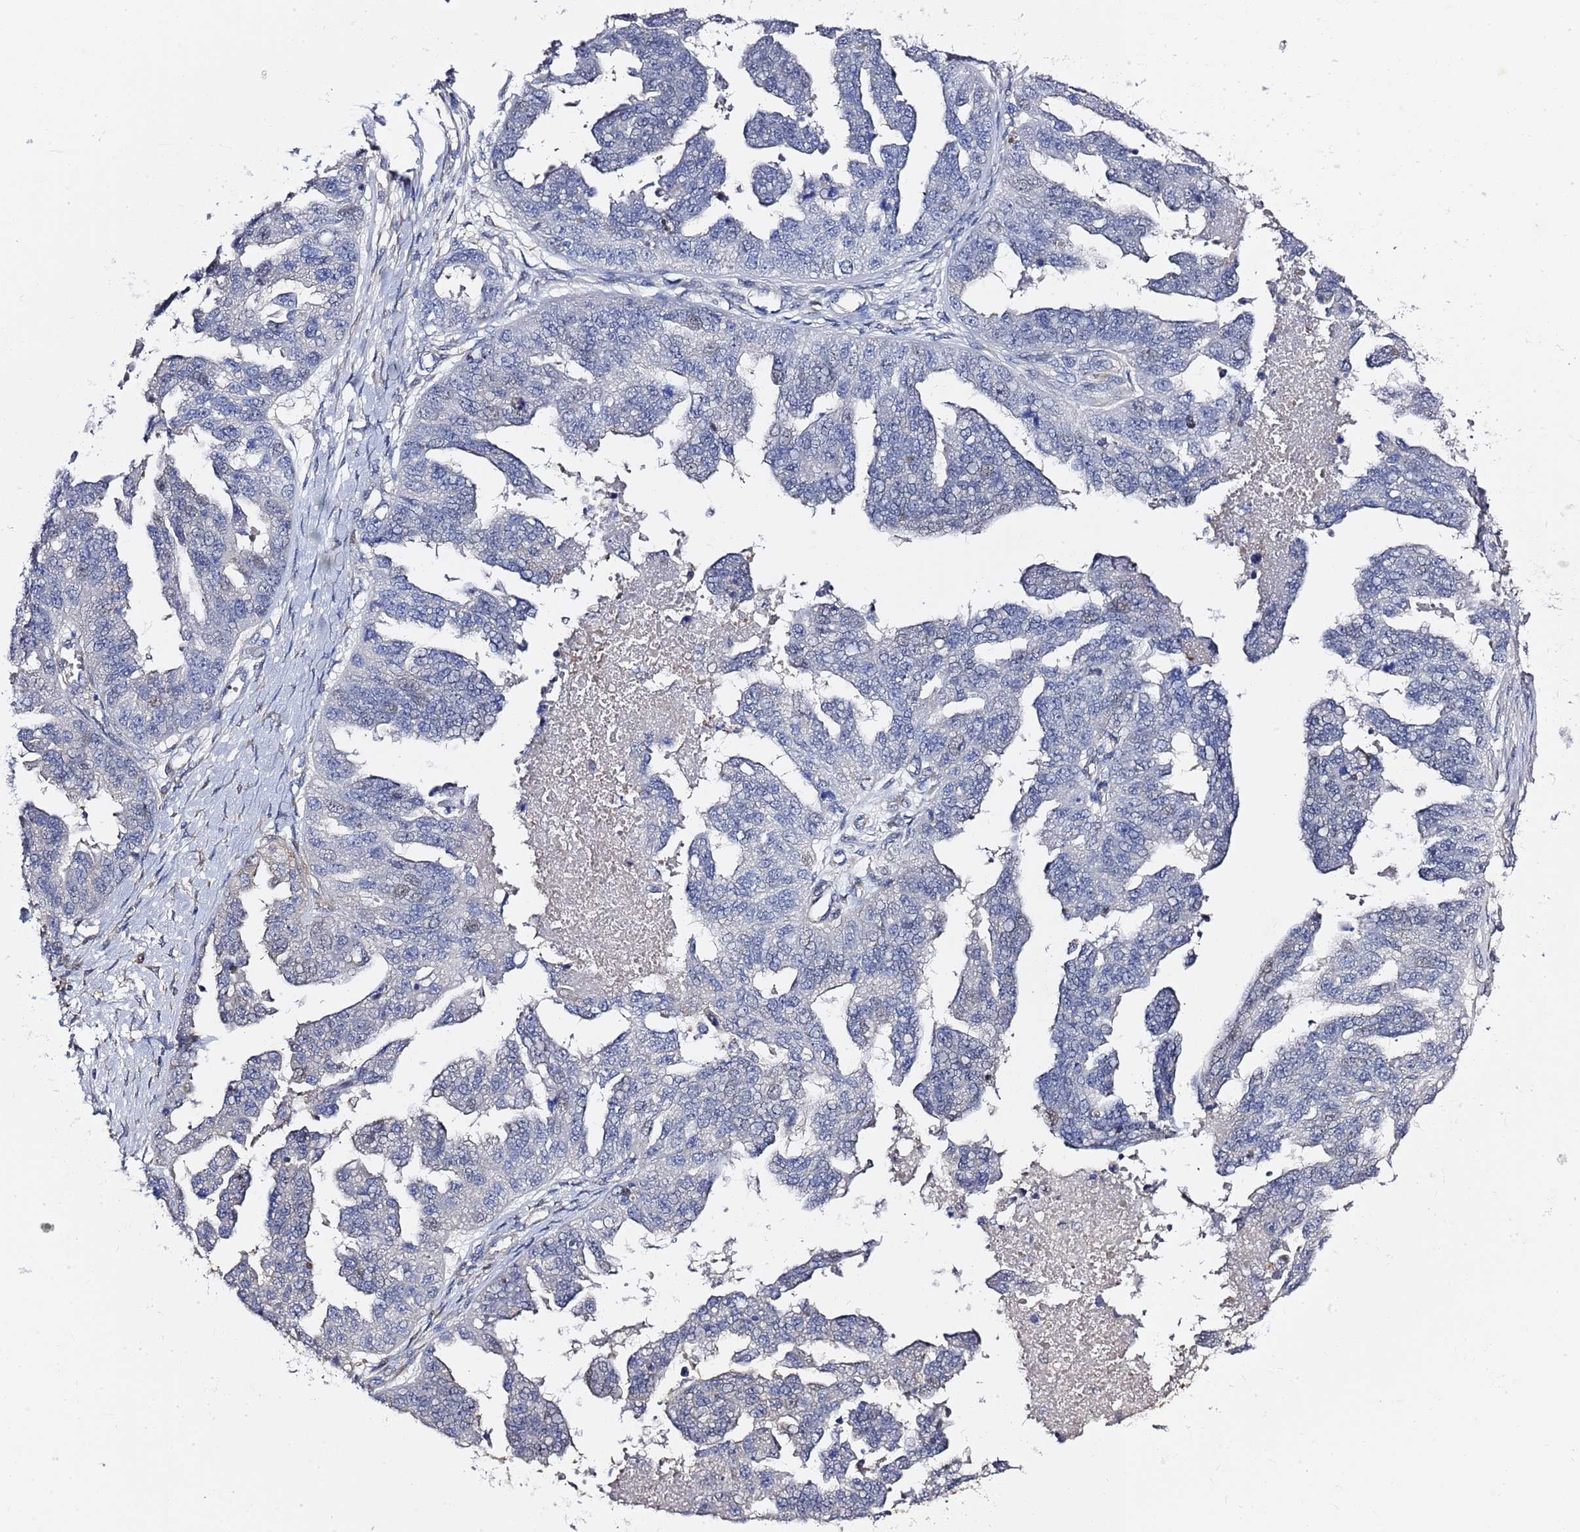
{"staining": {"intensity": "negative", "quantity": "none", "location": "none"}, "tissue": "ovarian cancer", "cell_type": "Tumor cells", "image_type": "cancer", "snomed": [{"axis": "morphology", "description": "Cystadenocarcinoma, serous, NOS"}, {"axis": "topography", "description": "Ovary"}], "caption": "IHC of human ovarian serous cystadenocarcinoma displays no staining in tumor cells. (DAB IHC with hematoxylin counter stain).", "gene": "NAT2", "patient": {"sex": "female", "age": 58}}